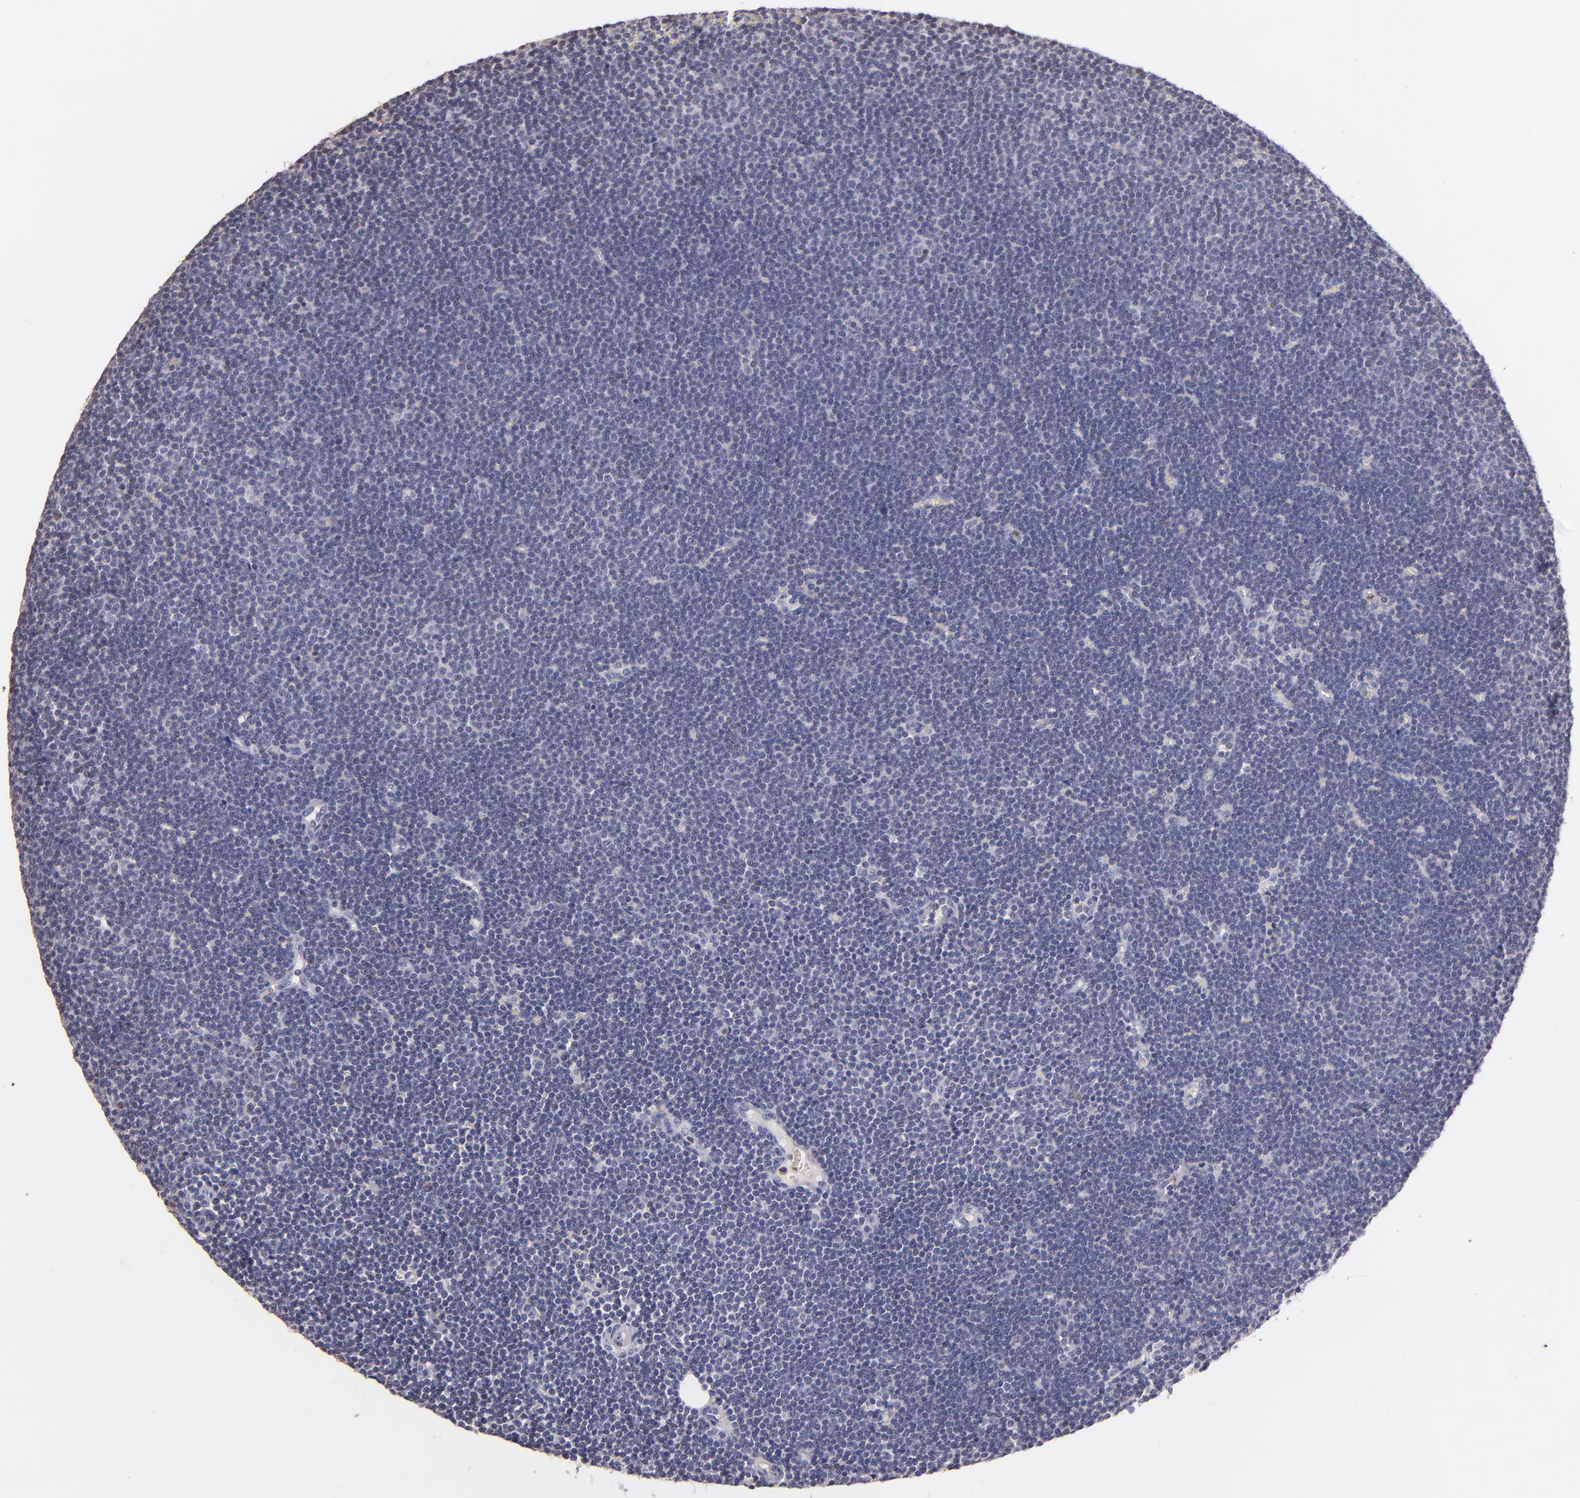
{"staining": {"intensity": "negative", "quantity": "none", "location": "none"}, "tissue": "lymphoma", "cell_type": "Tumor cells", "image_type": "cancer", "snomed": [{"axis": "morphology", "description": "Malignant lymphoma, non-Hodgkin's type, Low grade"}, {"axis": "topography", "description": "Lymph node"}], "caption": "Micrograph shows no significant protein expression in tumor cells of low-grade malignant lymphoma, non-Hodgkin's type. (Stains: DAB (3,3'-diaminobenzidine) IHC with hematoxylin counter stain, Microscopy: brightfield microscopy at high magnification).", "gene": "S100A2", "patient": {"sex": "female", "age": 73}}